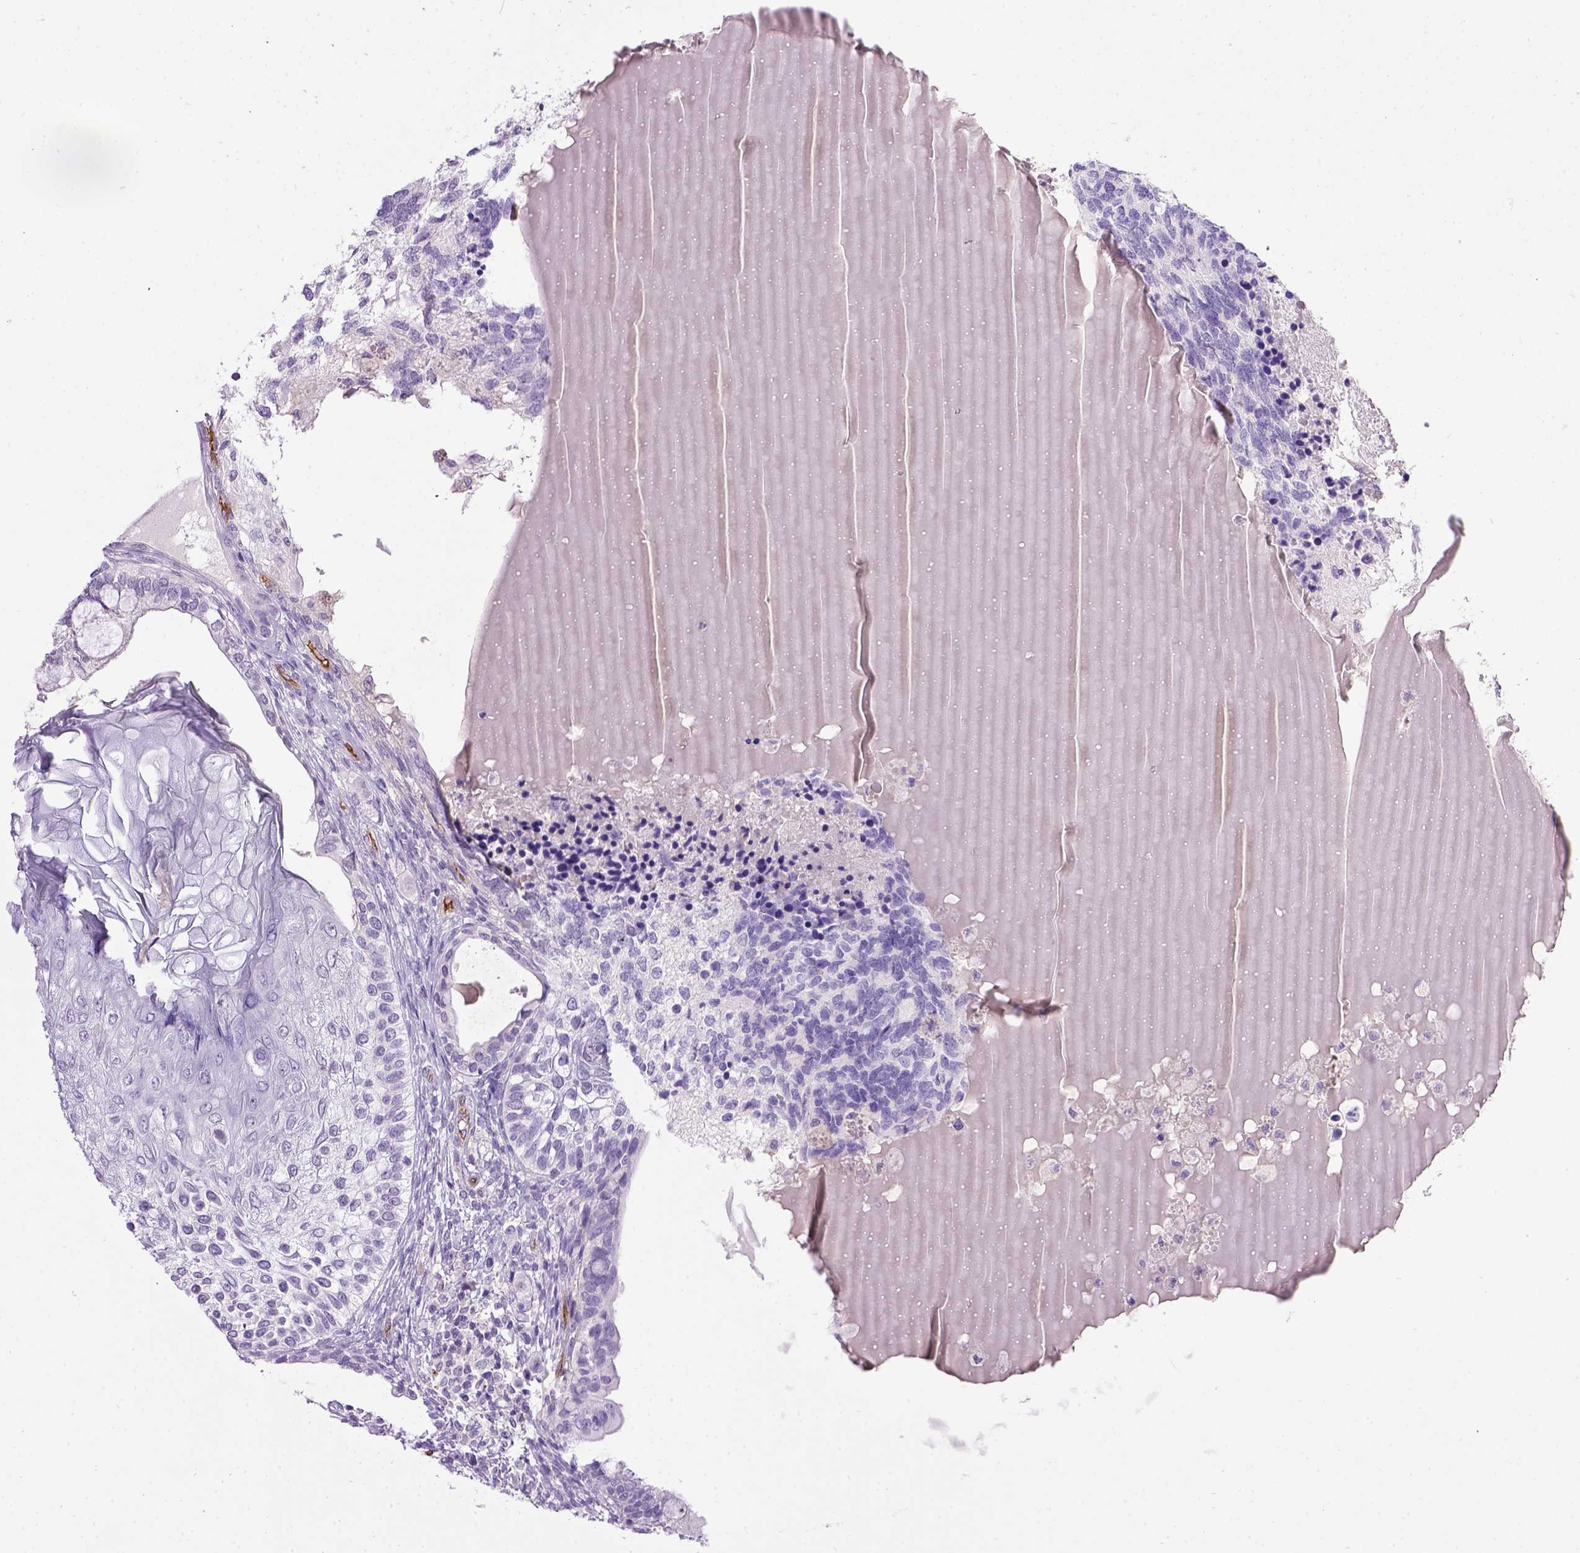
{"staining": {"intensity": "negative", "quantity": "none", "location": "none"}, "tissue": "testis cancer", "cell_type": "Tumor cells", "image_type": "cancer", "snomed": [{"axis": "morphology", "description": "Seminoma, NOS"}, {"axis": "morphology", "description": "Carcinoma, Embryonal, NOS"}, {"axis": "topography", "description": "Testis"}], "caption": "Immunohistochemistry histopathology image of human seminoma (testis) stained for a protein (brown), which reveals no expression in tumor cells. The staining is performed using DAB brown chromogen with nuclei counter-stained in using hematoxylin.", "gene": "ENG", "patient": {"sex": "male", "age": 41}}